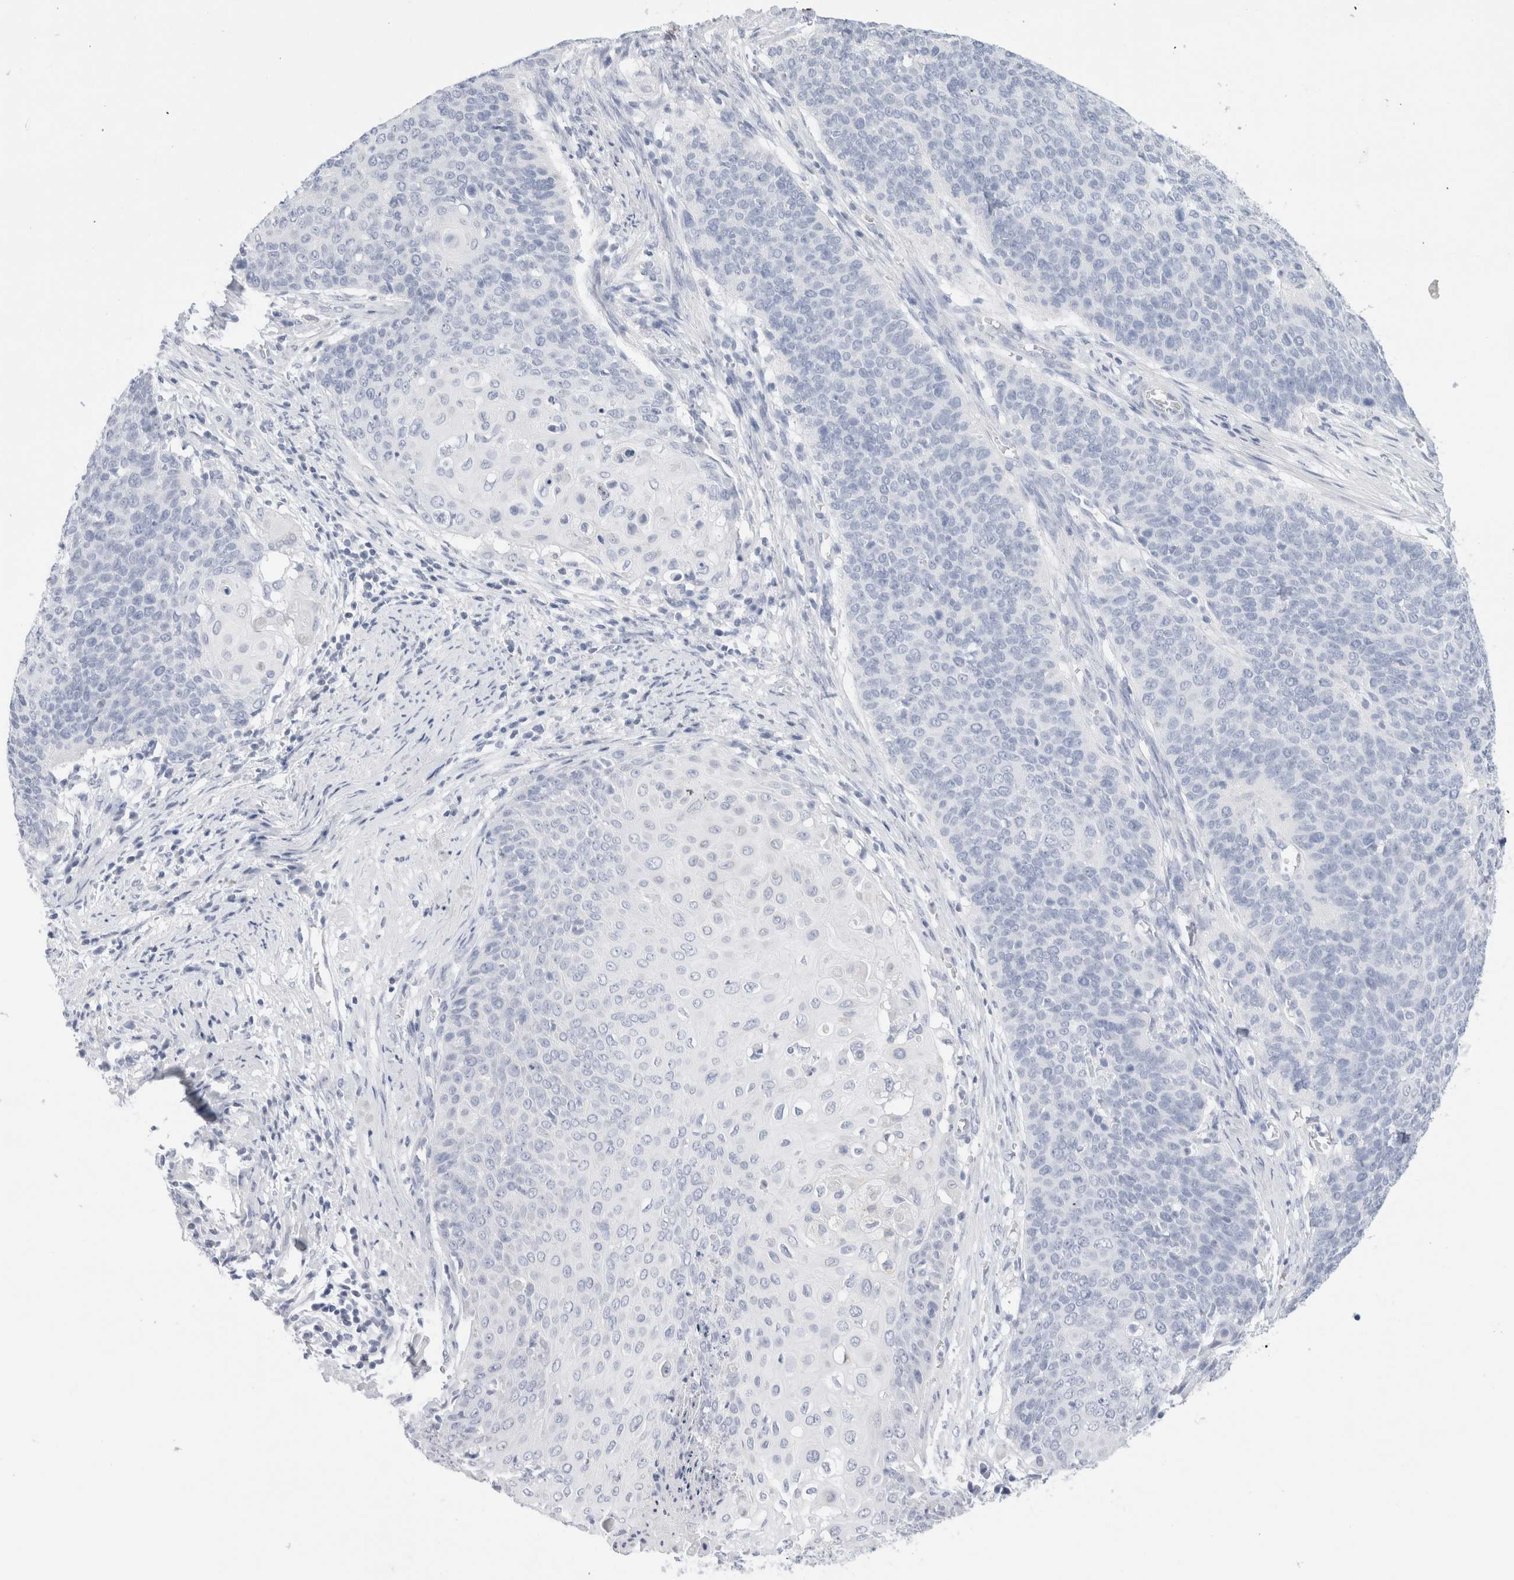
{"staining": {"intensity": "negative", "quantity": "none", "location": "none"}, "tissue": "cervical cancer", "cell_type": "Tumor cells", "image_type": "cancer", "snomed": [{"axis": "morphology", "description": "Squamous cell carcinoma, NOS"}, {"axis": "topography", "description": "Cervix"}], "caption": "Tumor cells show no significant protein staining in cervical cancer. Brightfield microscopy of IHC stained with DAB (3,3'-diaminobenzidine) (brown) and hematoxylin (blue), captured at high magnification.", "gene": "ECHDC2", "patient": {"sex": "female", "age": 39}}